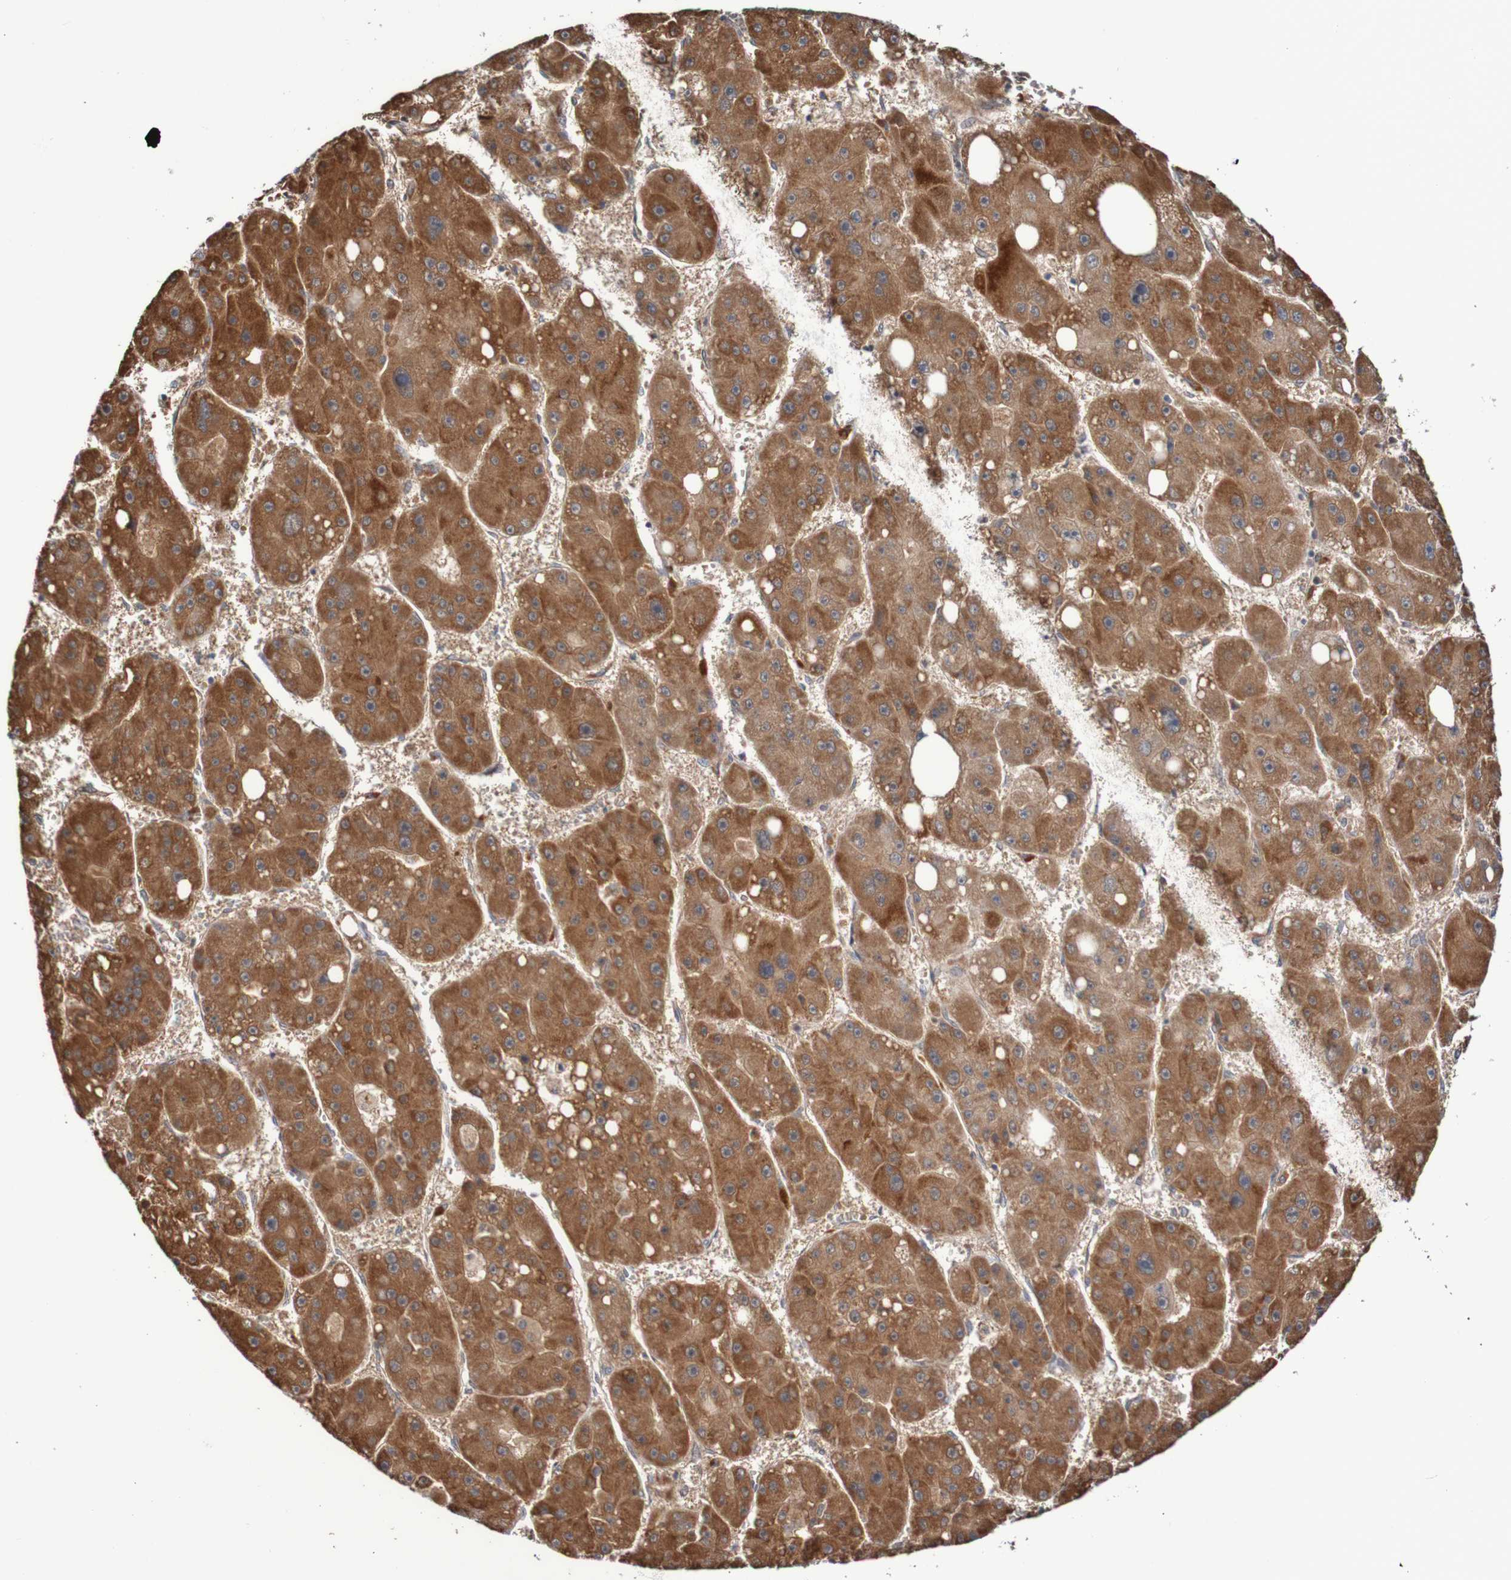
{"staining": {"intensity": "moderate", "quantity": ">75%", "location": "cytoplasmic/membranous"}, "tissue": "liver cancer", "cell_type": "Tumor cells", "image_type": "cancer", "snomed": [{"axis": "morphology", "description": "Carcinoma, Hepatocellular, NOS"}, {"axis": "topography", "description": "Liver"}], "caption": "This histopathology image reveals immunohistochemistry staining of human liver cancer (hepatocellular carcinoma), with medium moderate cytoplasmic/membranous expression in approximately >75% of tumor cells.", "gene": "PHPT1", "patient": {"sex": "female", "age": 61}}